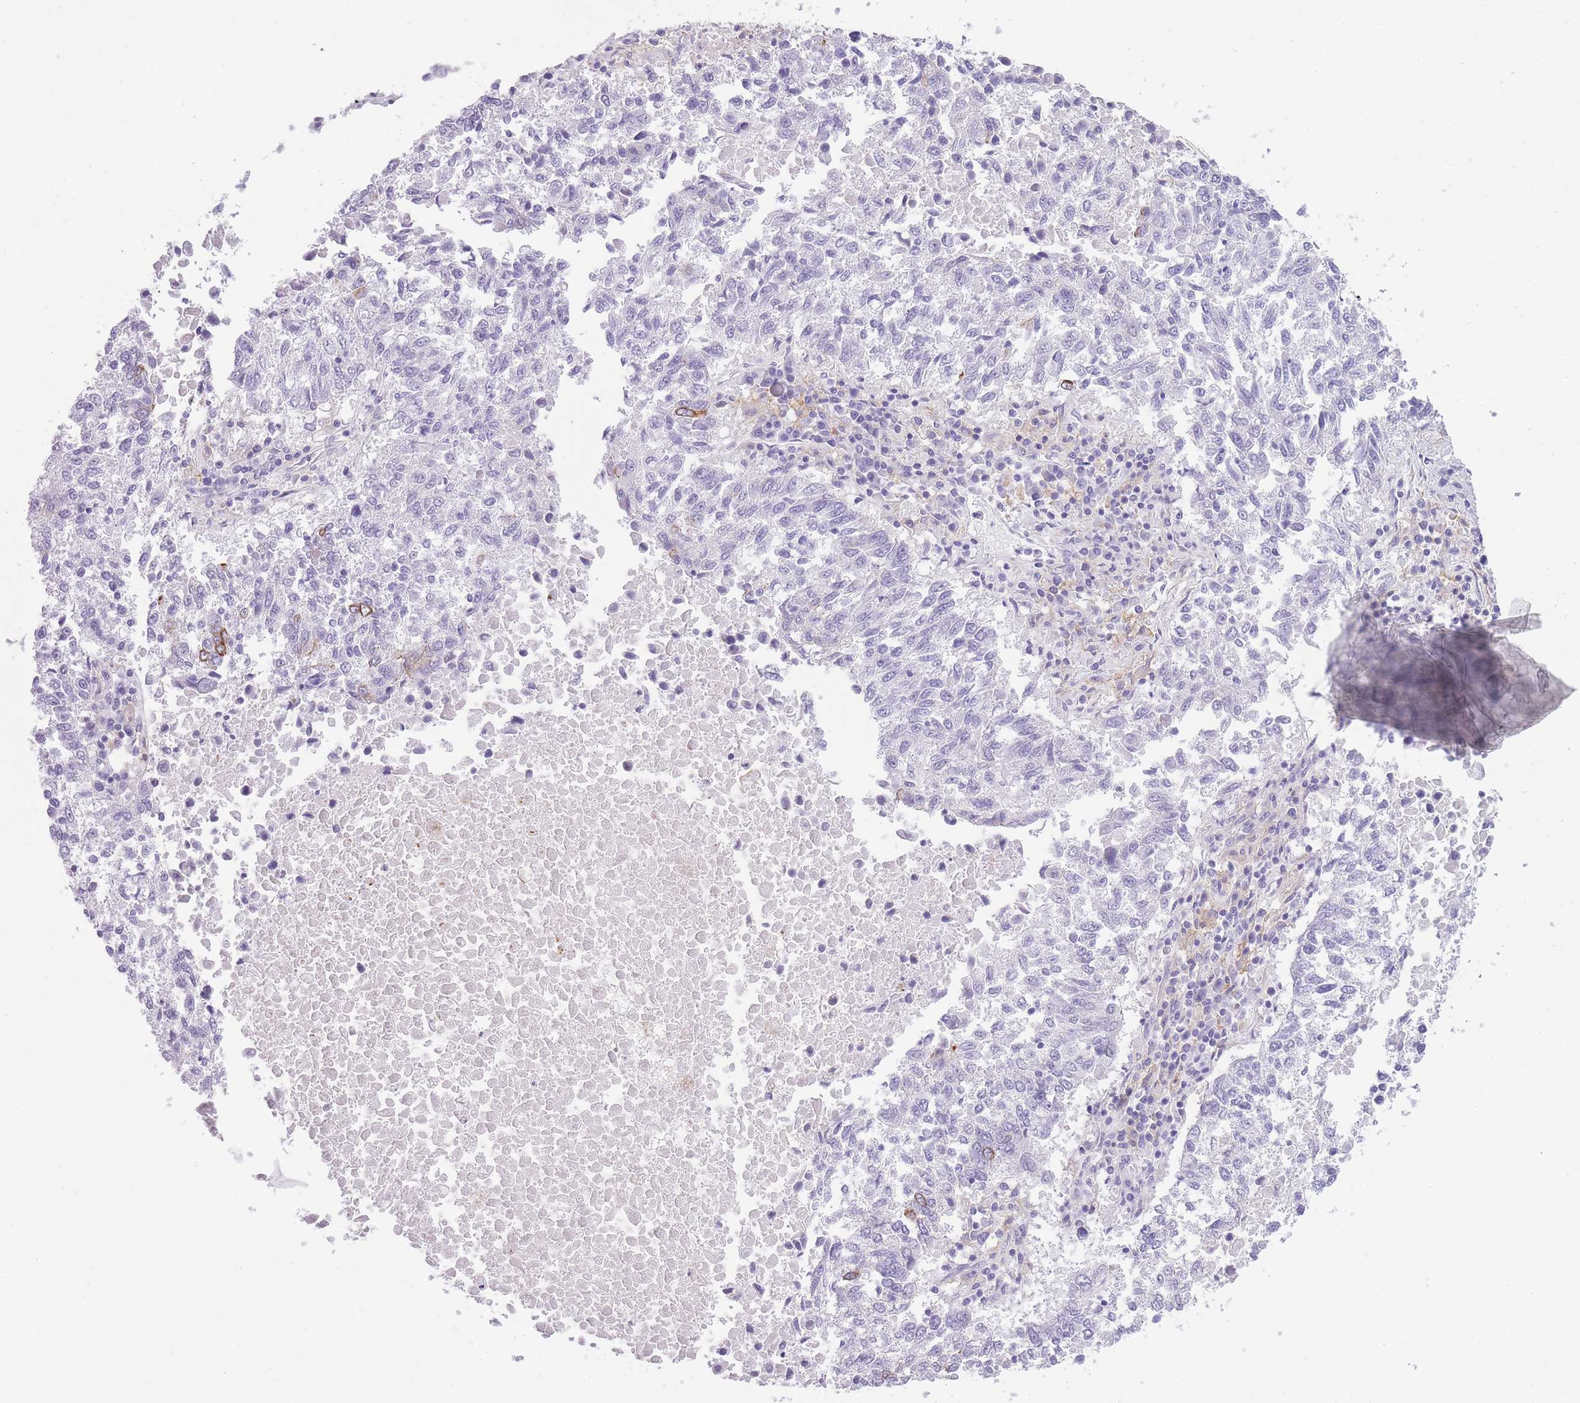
{"staining": {"intensity": "negative", "quantity": "none", "location": "none"}, "tissue": "lung cancer", "cell_type": "Tumor cells", "image_type": "cancer", "snomed": [{"axis": "morphology", "description": "Squamous cell carcinoma, NOS"}, {"axis": "topography", "description": "Lung"}], "caption": "Tumor cells are negative for brown protein staining in lung cancer (squamous cell carcinoma).", "gene": "RADX", "patient": {"sex": "male", "age": 73}}